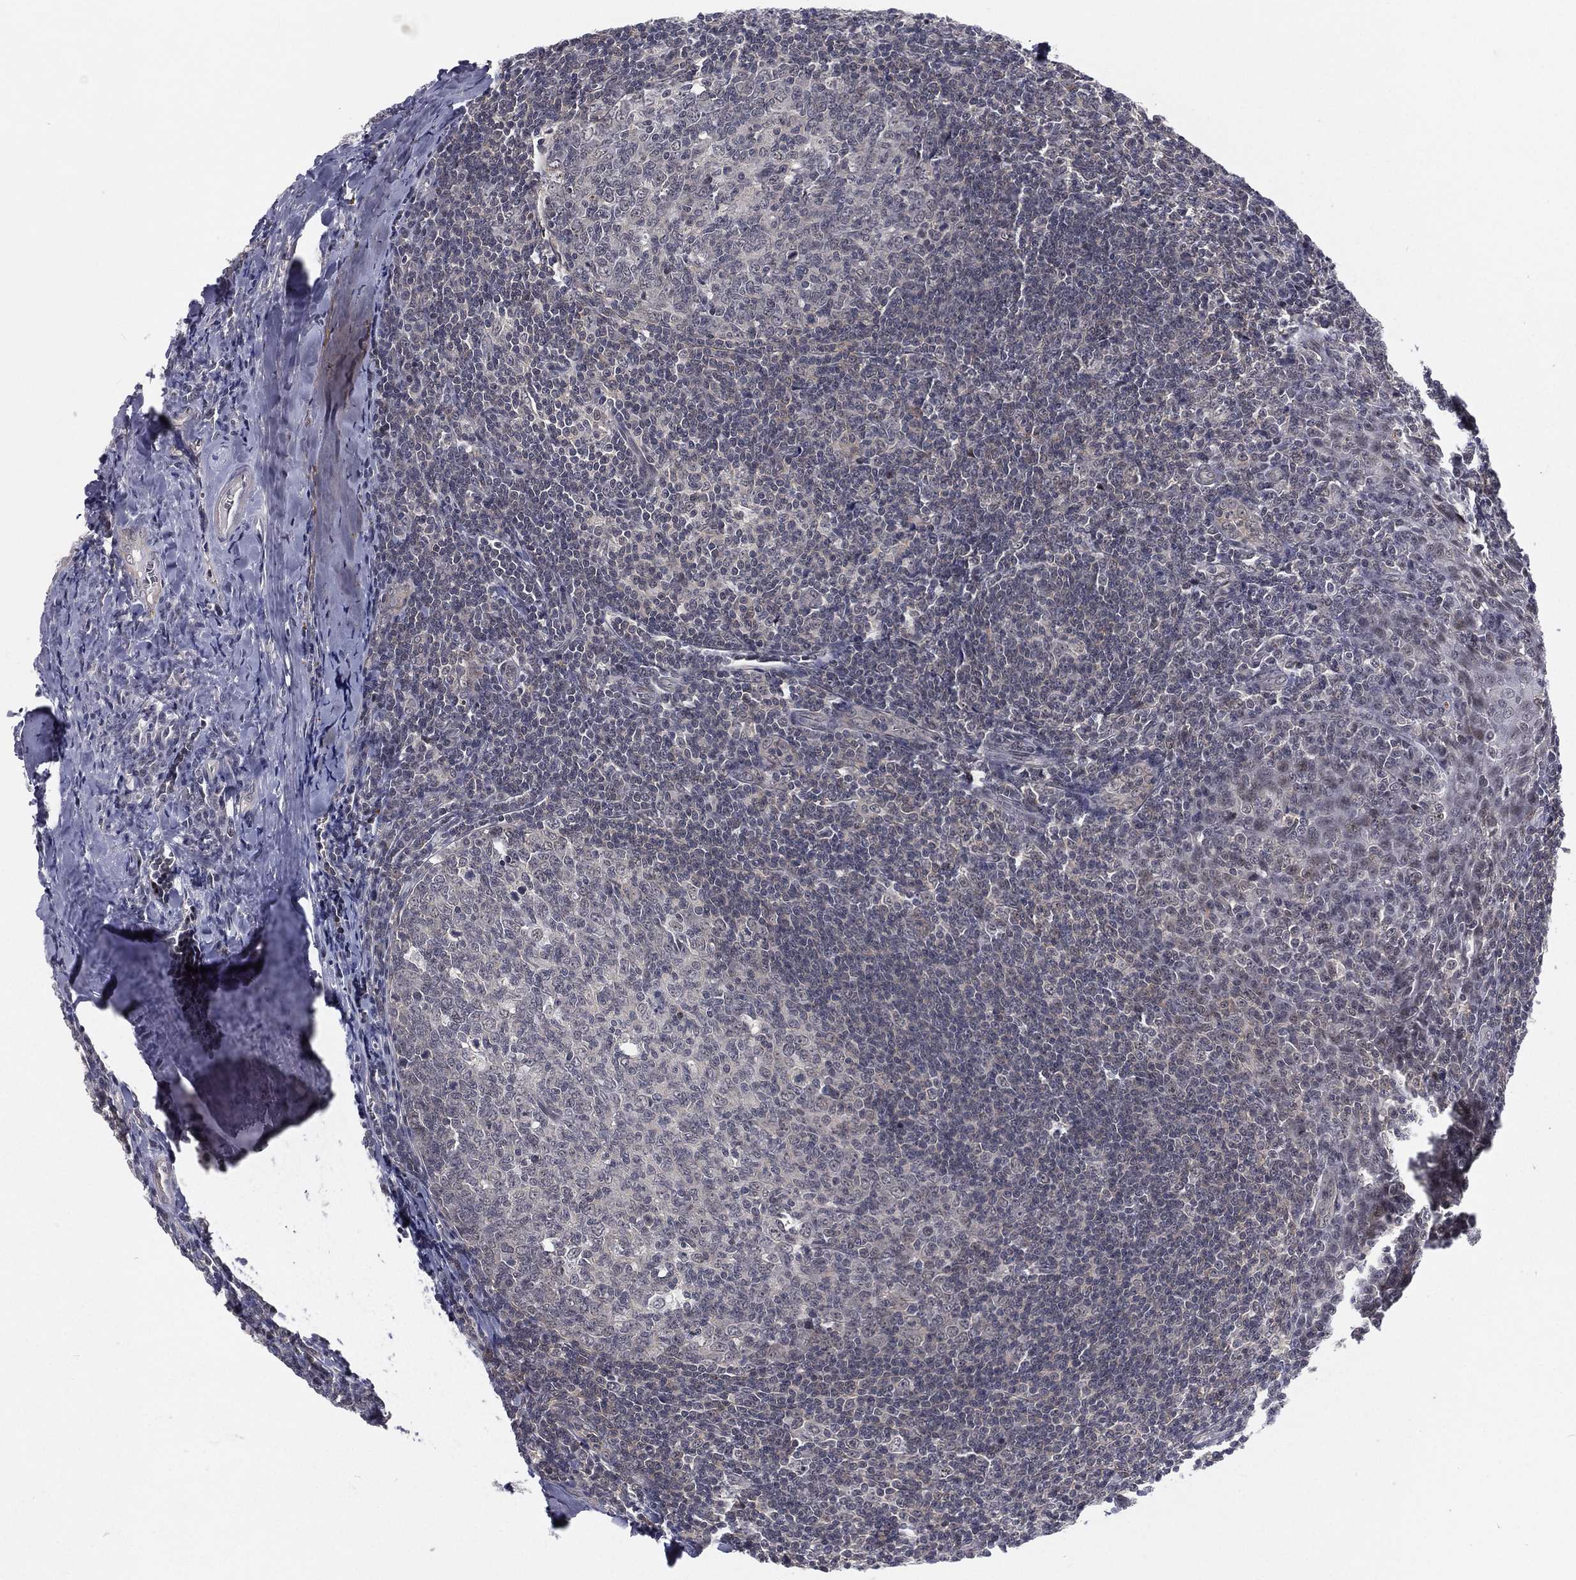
{"staining": {"intensity": "negative", "quantity": "none", "location": "none"}, "tissue": "tonsil", "cell_type": "Germinal center cells", "image_type": "normal", "snomed": [{"axis": "morphology", "description": "Normal tissue, NOS"}, {"axis": "topography", "description": "Tonsil"}], "caption": "Immunohistochemistry photomicrograph of benign tonsil: tonsil stained with DAB demonstrates no significant protein staining in germinal center cells.", "gene": "MORC2", "patient": {"sex": "male", "age": 20}}